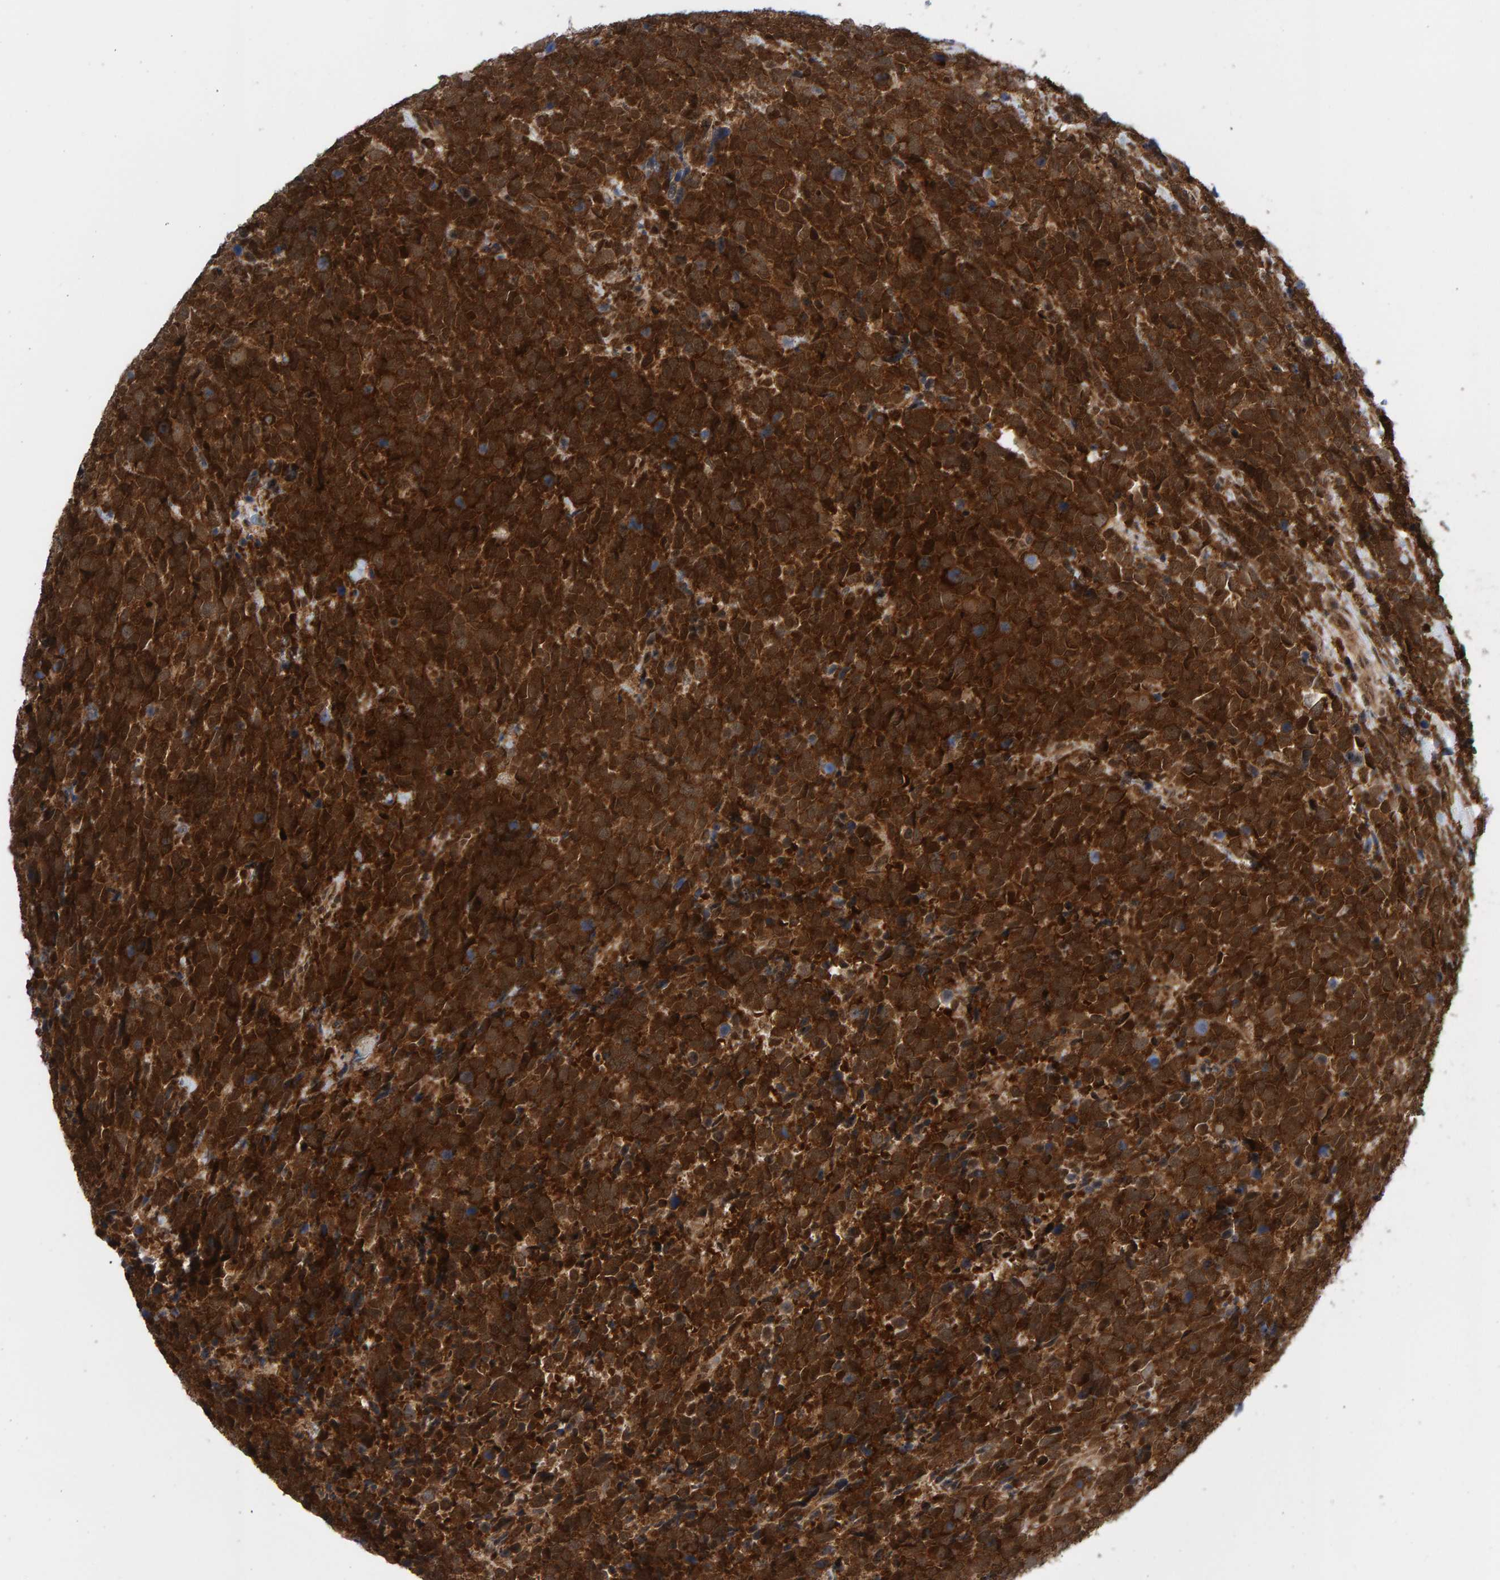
{"staining": {"intensity": "strong", "quantity": ">75%", "location": "cytoplasmic/membranous"}, "tissue": "urothelial cancer", "cell_type": "Tumor cells", "image_type": "cancer", "snomed": [{"axis": "morphology", "description": "Urothelial carcinoma, High grade"}, {"axis": "topography", "description": "Urinary bladder"}], "caption": "Urothelial cancer tissue shows strong cytoplasmic/membranous expression in approximately >75% of tumor cells, visualized by immunohistochemistry.", "gene": "ZNF366", "patient": {"sex": "female", "age": 82}}